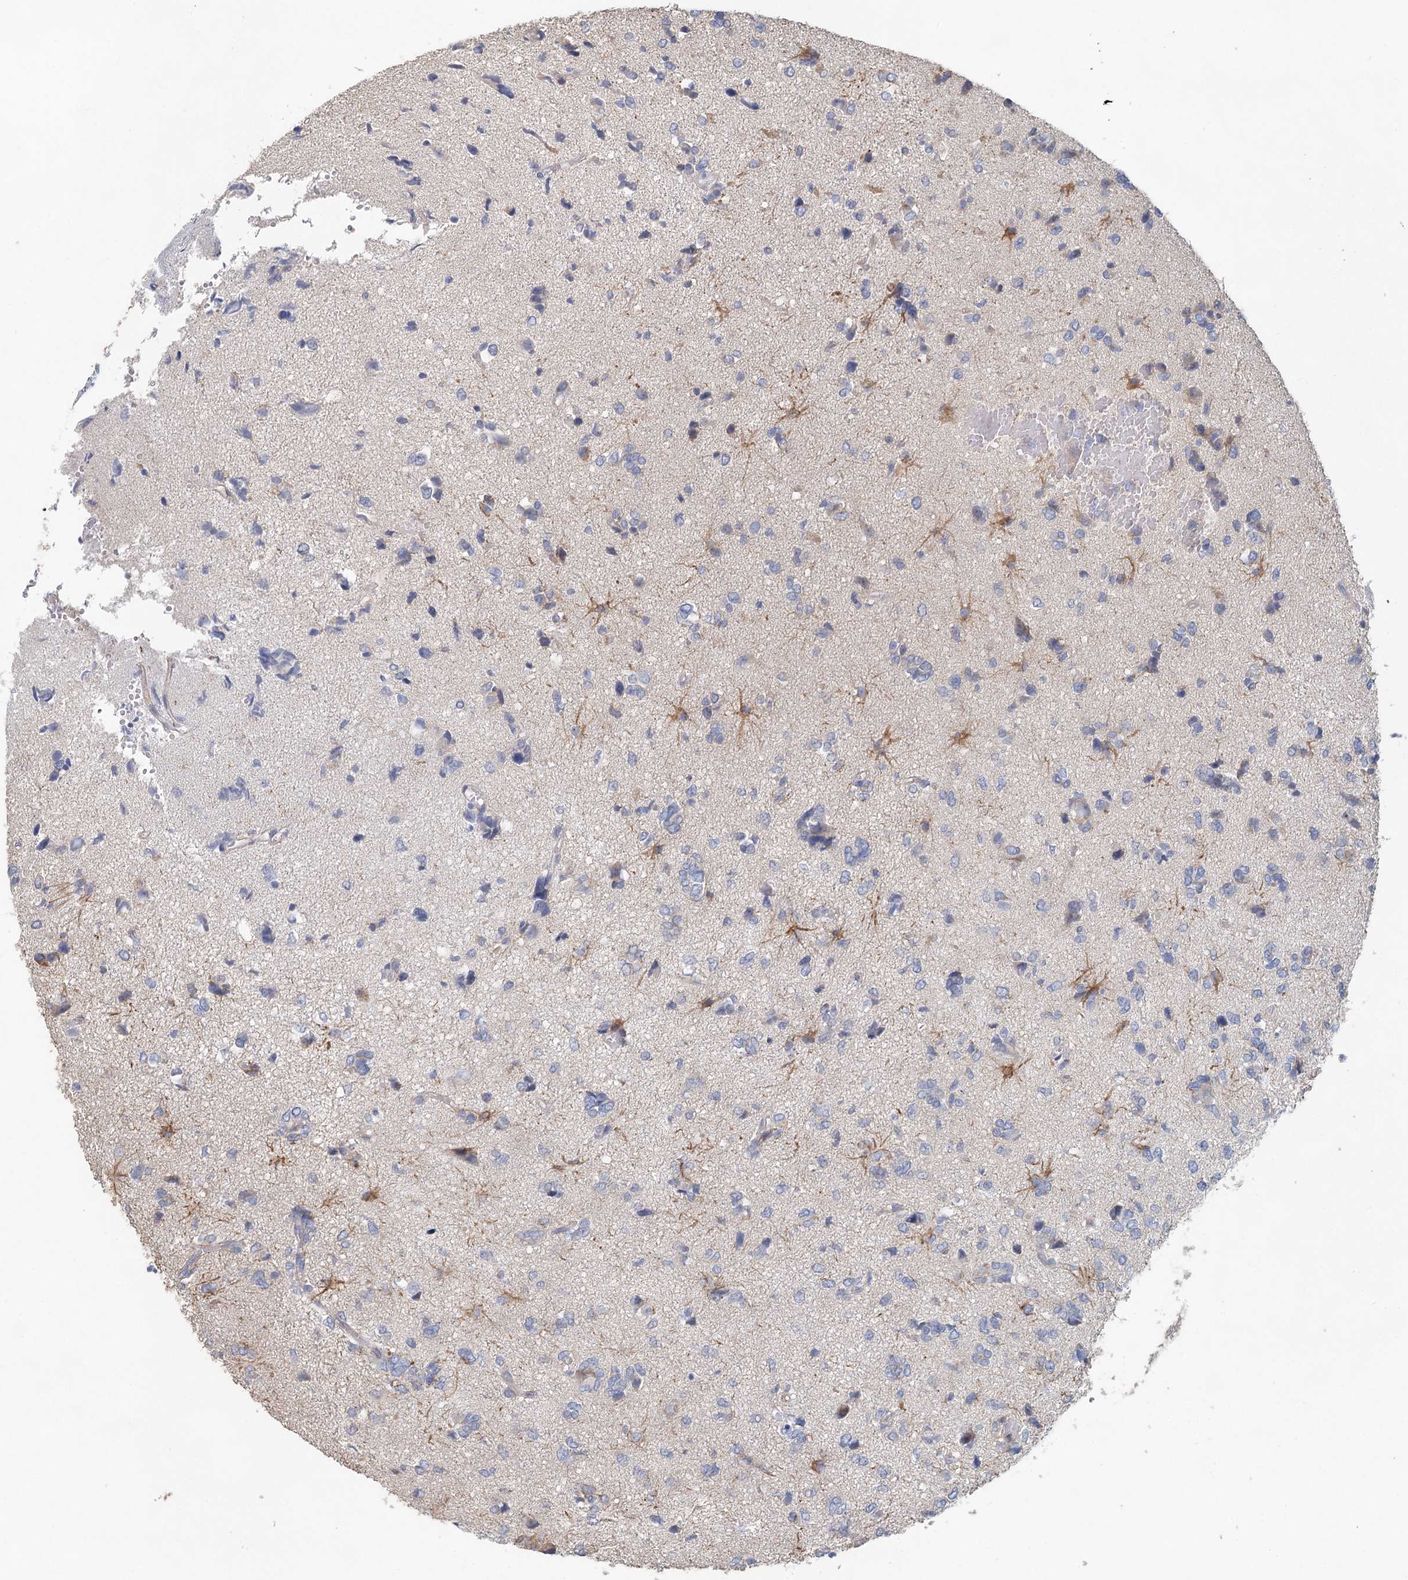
{"staining": {"intensity": "negative", "quantity": "none", "location": "none"}, "tissue": "glioma", "cell_type": "Tumor cells", "image_type": "cancer", "snomed": [{"axis": "morphology", "description": "Glioma, malignant, High grade"}, {"axis": "topography", "description": "Brain"}], "caption": "Glioma was stained to show a protein in brown. There is no significant expression in tumor cells.", "gene": "MYL6B", "patient": {"sex": "female", "age": 59}}